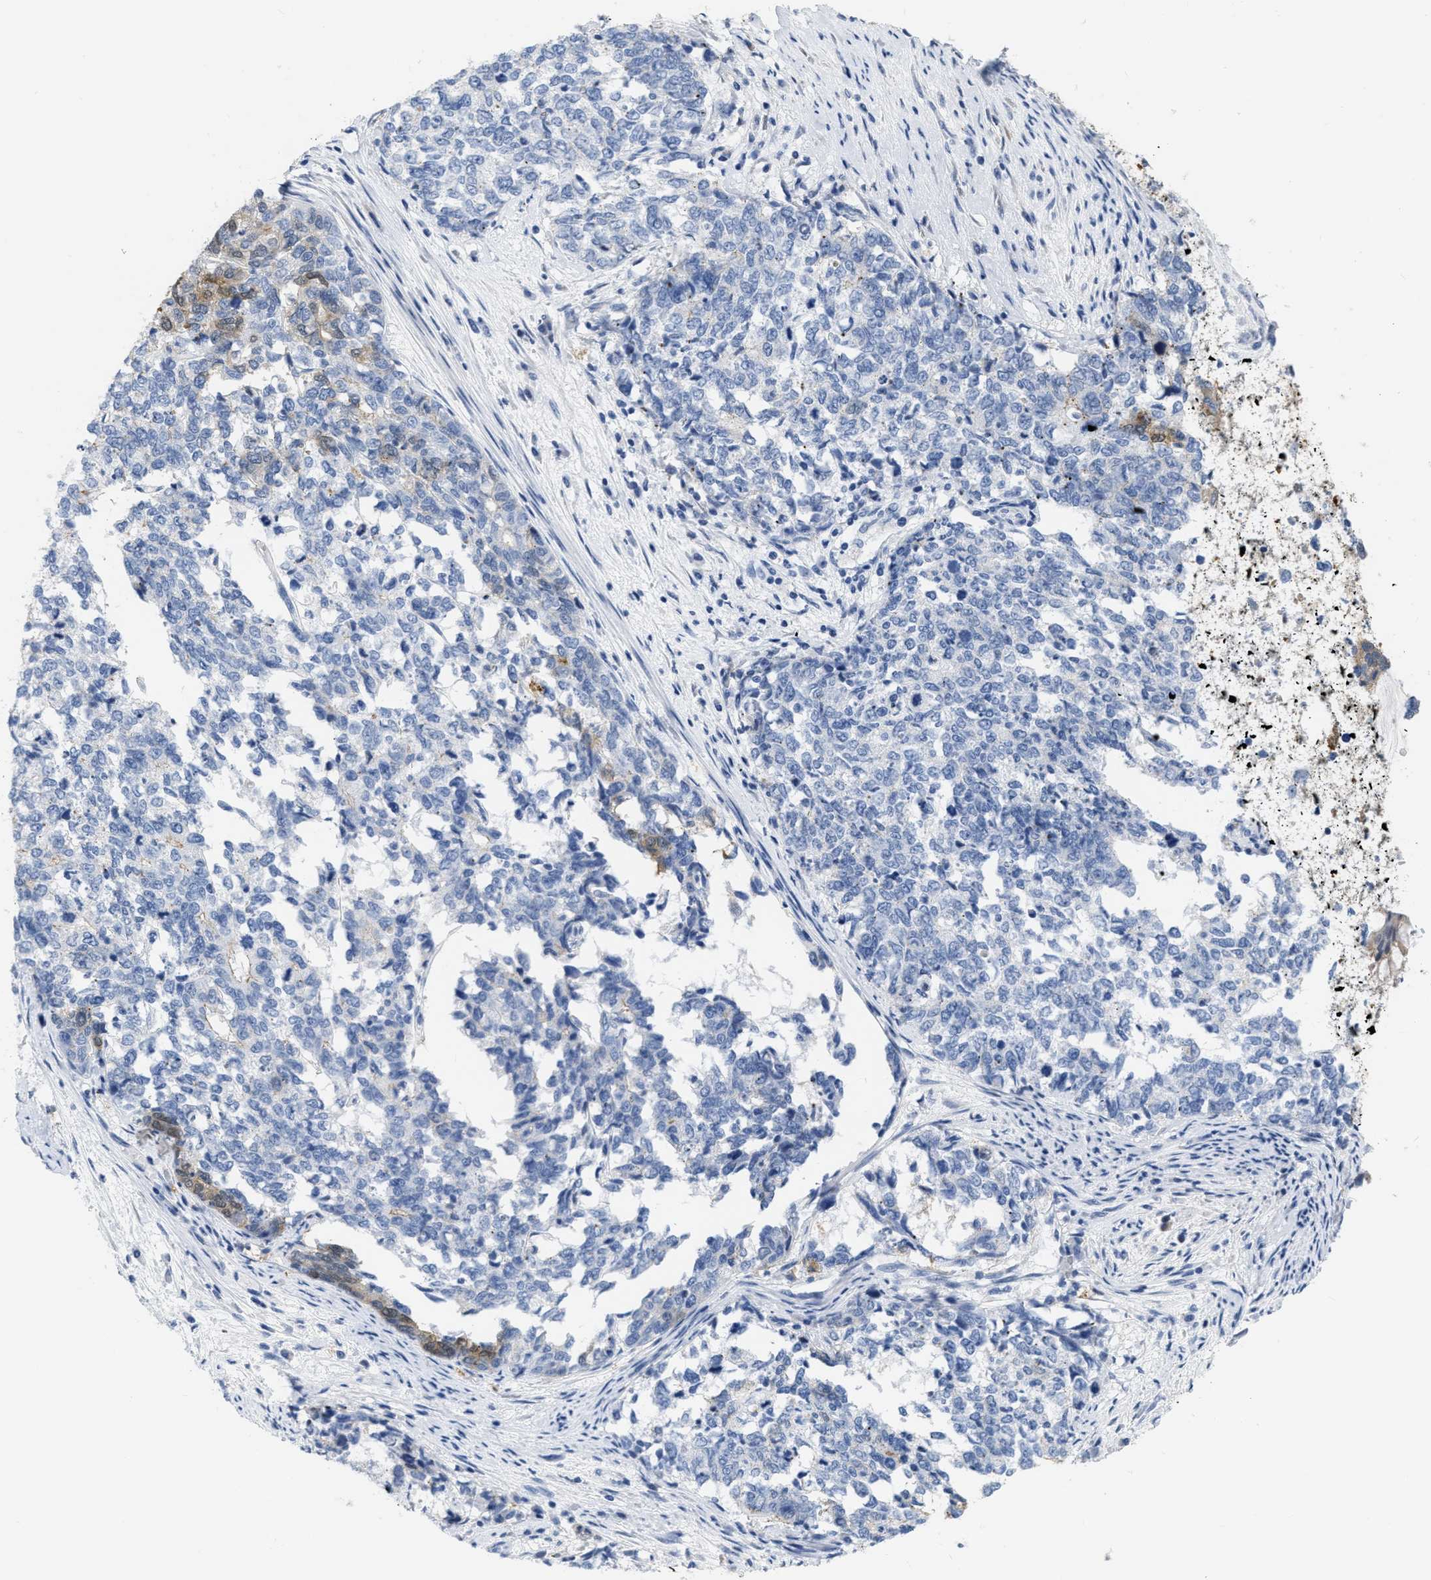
{"staining": {"intensity": "moderate", "quantity": "<25%", "location": "cytoplasmic/membranous"}, "tissue": "cervical cancer", "cell_type": "Tumor cells", "image_type": "cancer", "snomed": [{"axis": "morphology", "description": "Squamous cell carcinoma, NOS"}, {"axis": "topography", "description": "Cervix"}], "caption": "Immunohistochemistry (IHC) of human cervical cancer (squamous cell carcinoma) shows low levels of moderate cytoplasmic/membranous positivity in approximately <25% of tumor cells.", "gene": "CRYM", "patient": {"sex": "female", "age": 63}}